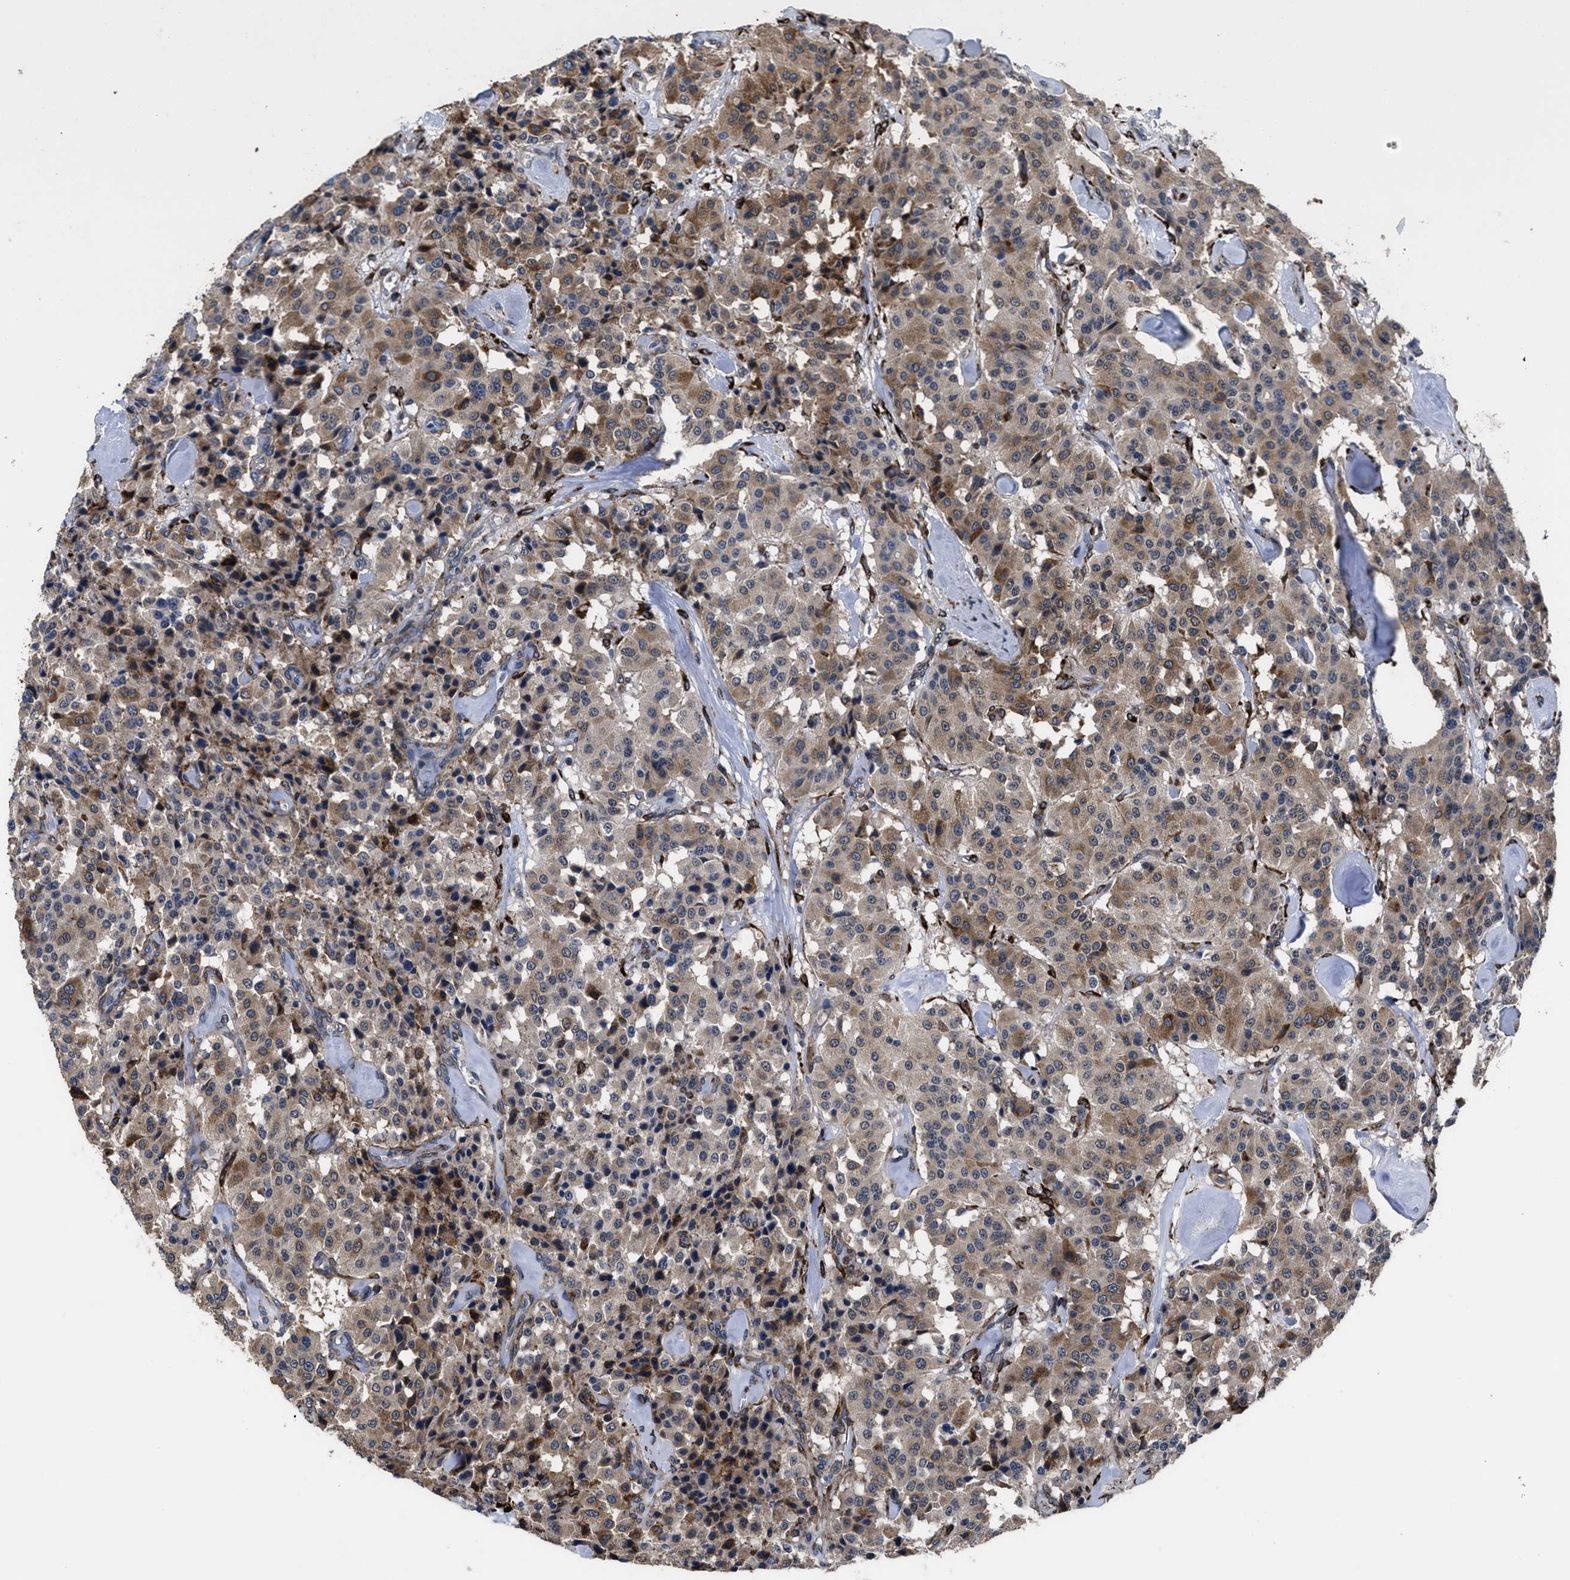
{"staining": {"intensity": "moderate", "quantity": ">75%", "location": "cytoplasmic/membranous"}, "tissue": "carcinoid", "cell_type": "Tumor cells", "image_type": "cancer", "snomed": [{"axis": "morphology", "description": "Carcinoid, malignant, NOS"}, {"axis": "topography", "description": "Lung"}], "caption": "This is an image of immunohistochemistry staining of carcinoid, which shows moderate expression in the cytoplasmic/membranous of tumor cells.", "gene": "SQLE", "patient": {"sex": "male", "age": 30}}